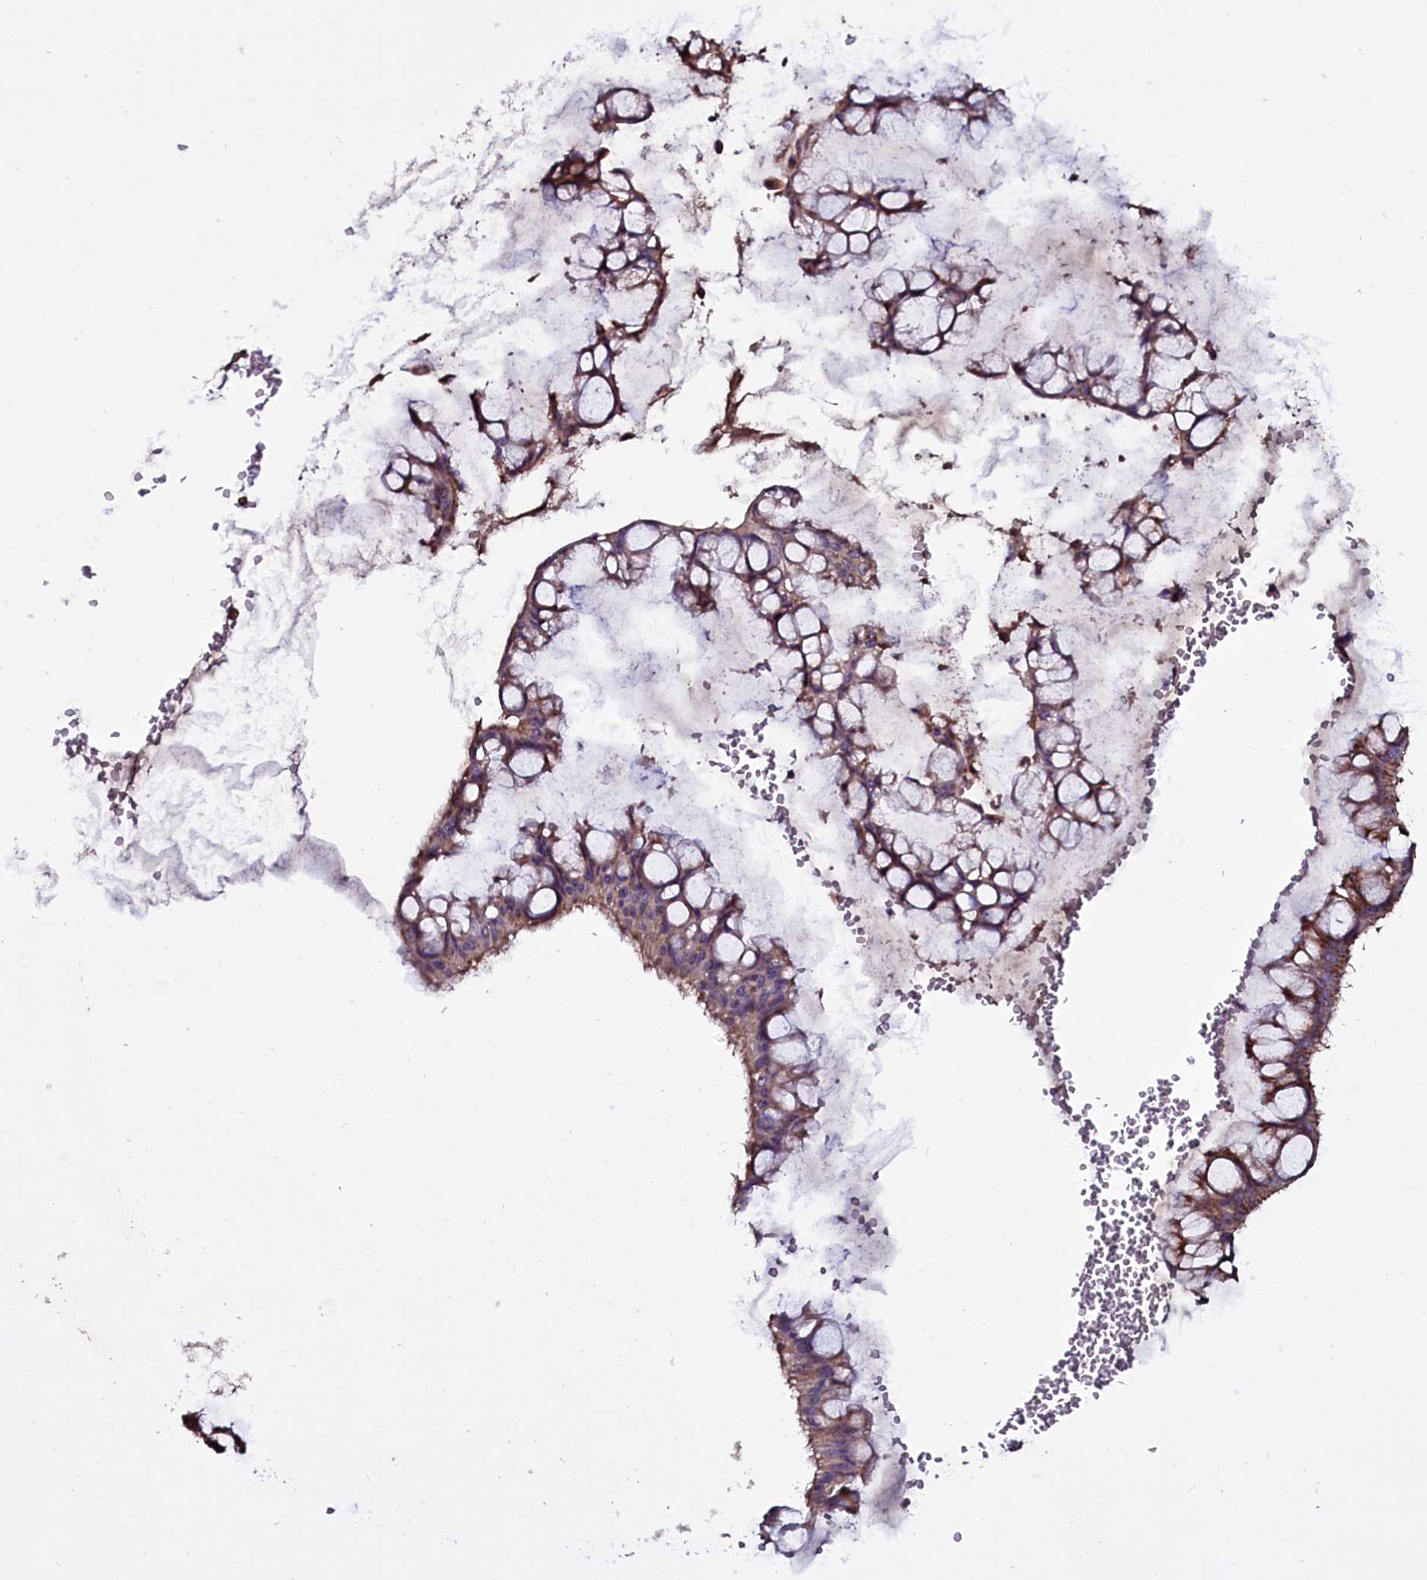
{"staining": {"intensity": "moderate", "quantity": ">75%", "location": "cytoplasmic/membranous"}, "tissue": "ovarian cancer", "cell_type": "Tumor cells", "image_type": "cancer", "snomed": [{"axis": "morphology", "description": "Cystadenocarcinoma, mucinous, NOS"}, {"axis": "topography", "description": "Ovary"}], "caption": "Human ovarian cancer (mucinous cystadenocarcinoma) stained with a protein marker exhibits moderate staining in tumor cells.", "gene": "NAA80", "patient": {"sex": "female", "age": 73}}